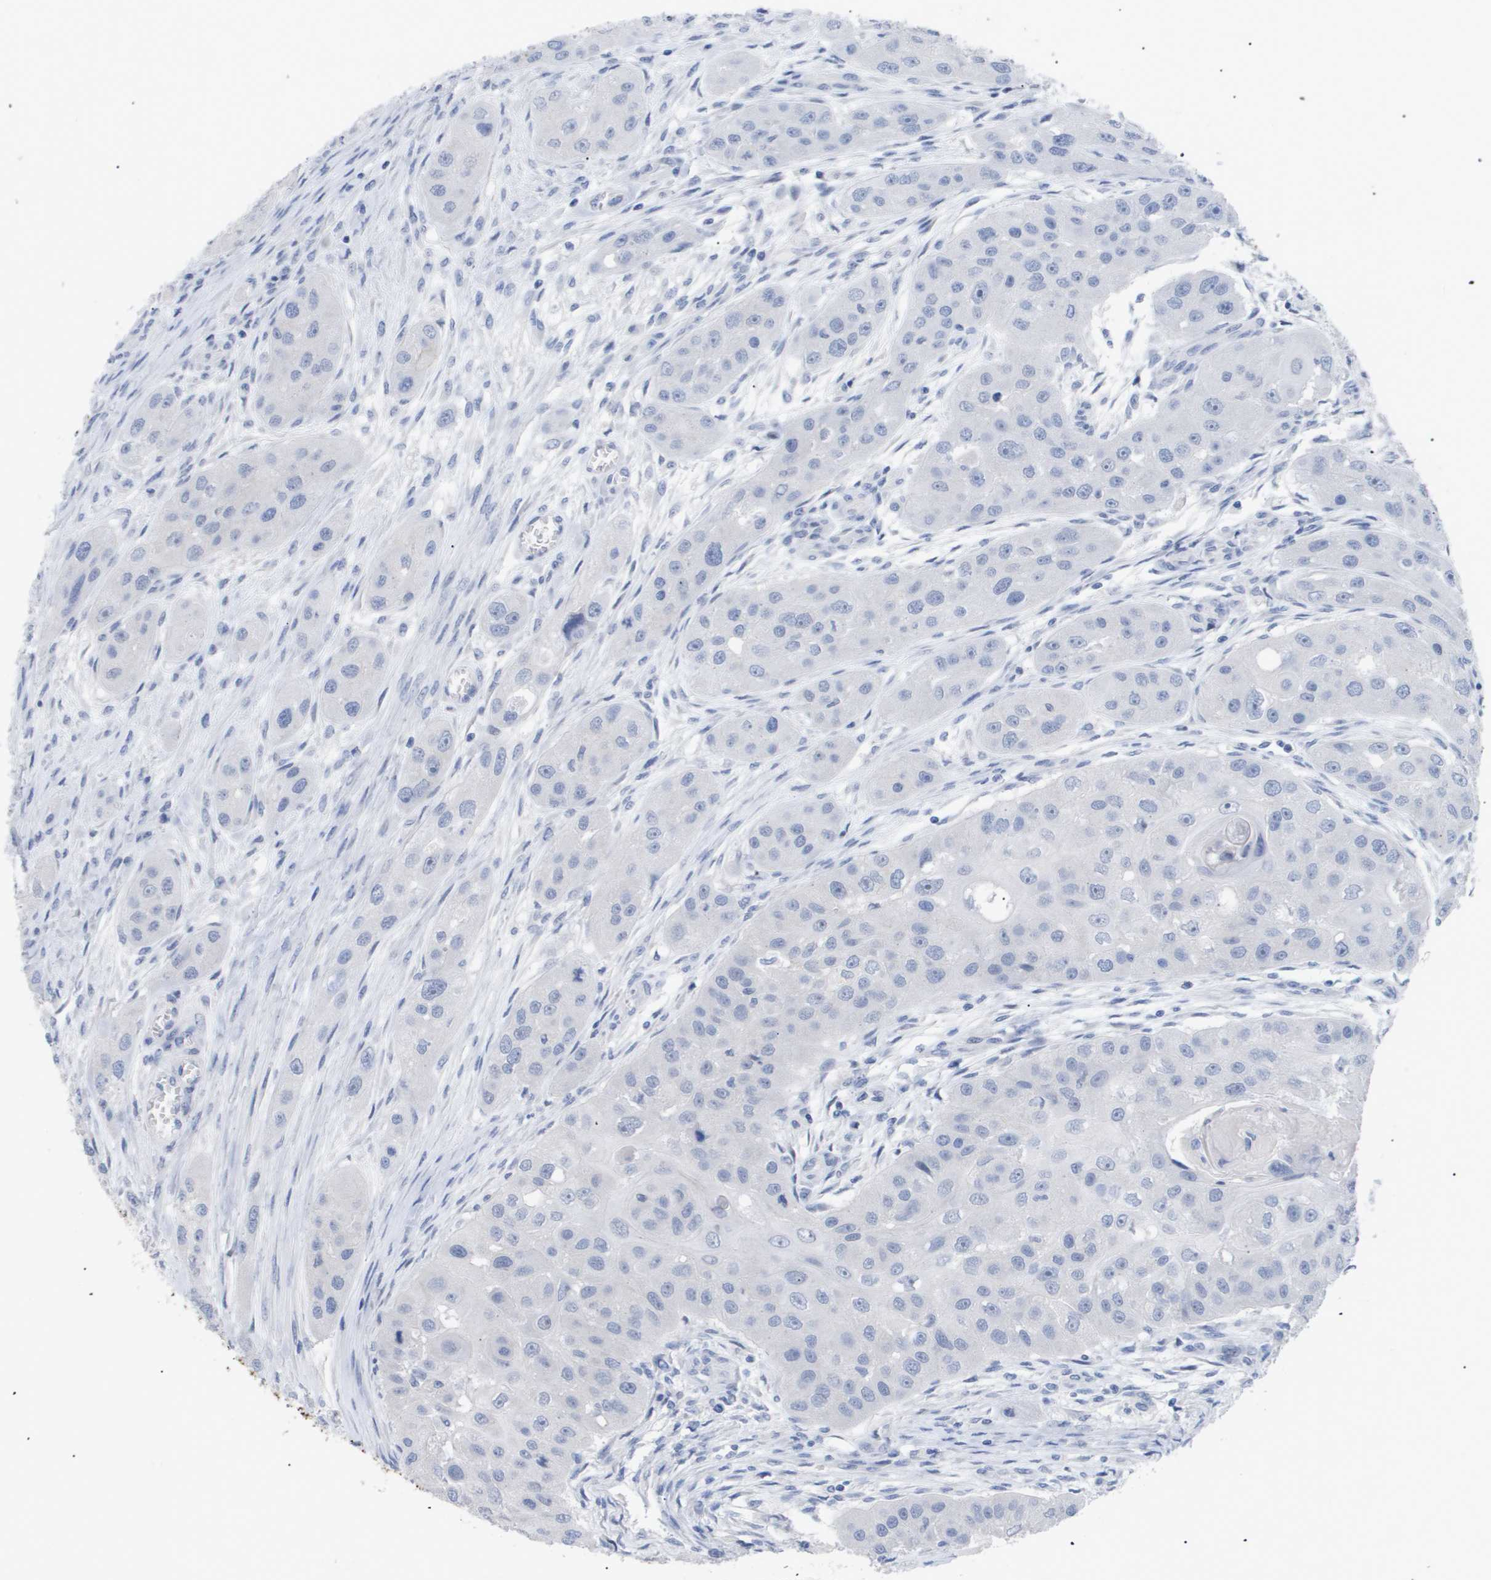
{"staining": {"intensity": "negative", "quantity": "none", "location": "none"}, "tissue": "head and neck cancer", "cell_type": "Tumor cells", "image_type": "cancer", "snomed": [{"axis": "morphology", "description": "Normal tissue, NOS"}, {"axis": "morphology", "description": "Squamous cell carcinoma, NOS"}, {"axis": "topography", "description": "Skeletal muscle"}, {"axis": "topography", "description": "Head-Neck"}], "caption": "This is an immunohistochemistry (IHC) photomicrograph of squamous cell carcinoma (head and neck). There is no staining in tumor cells.", "gene": "CAV3", "patient": {"sex": "male", "age": 51}}